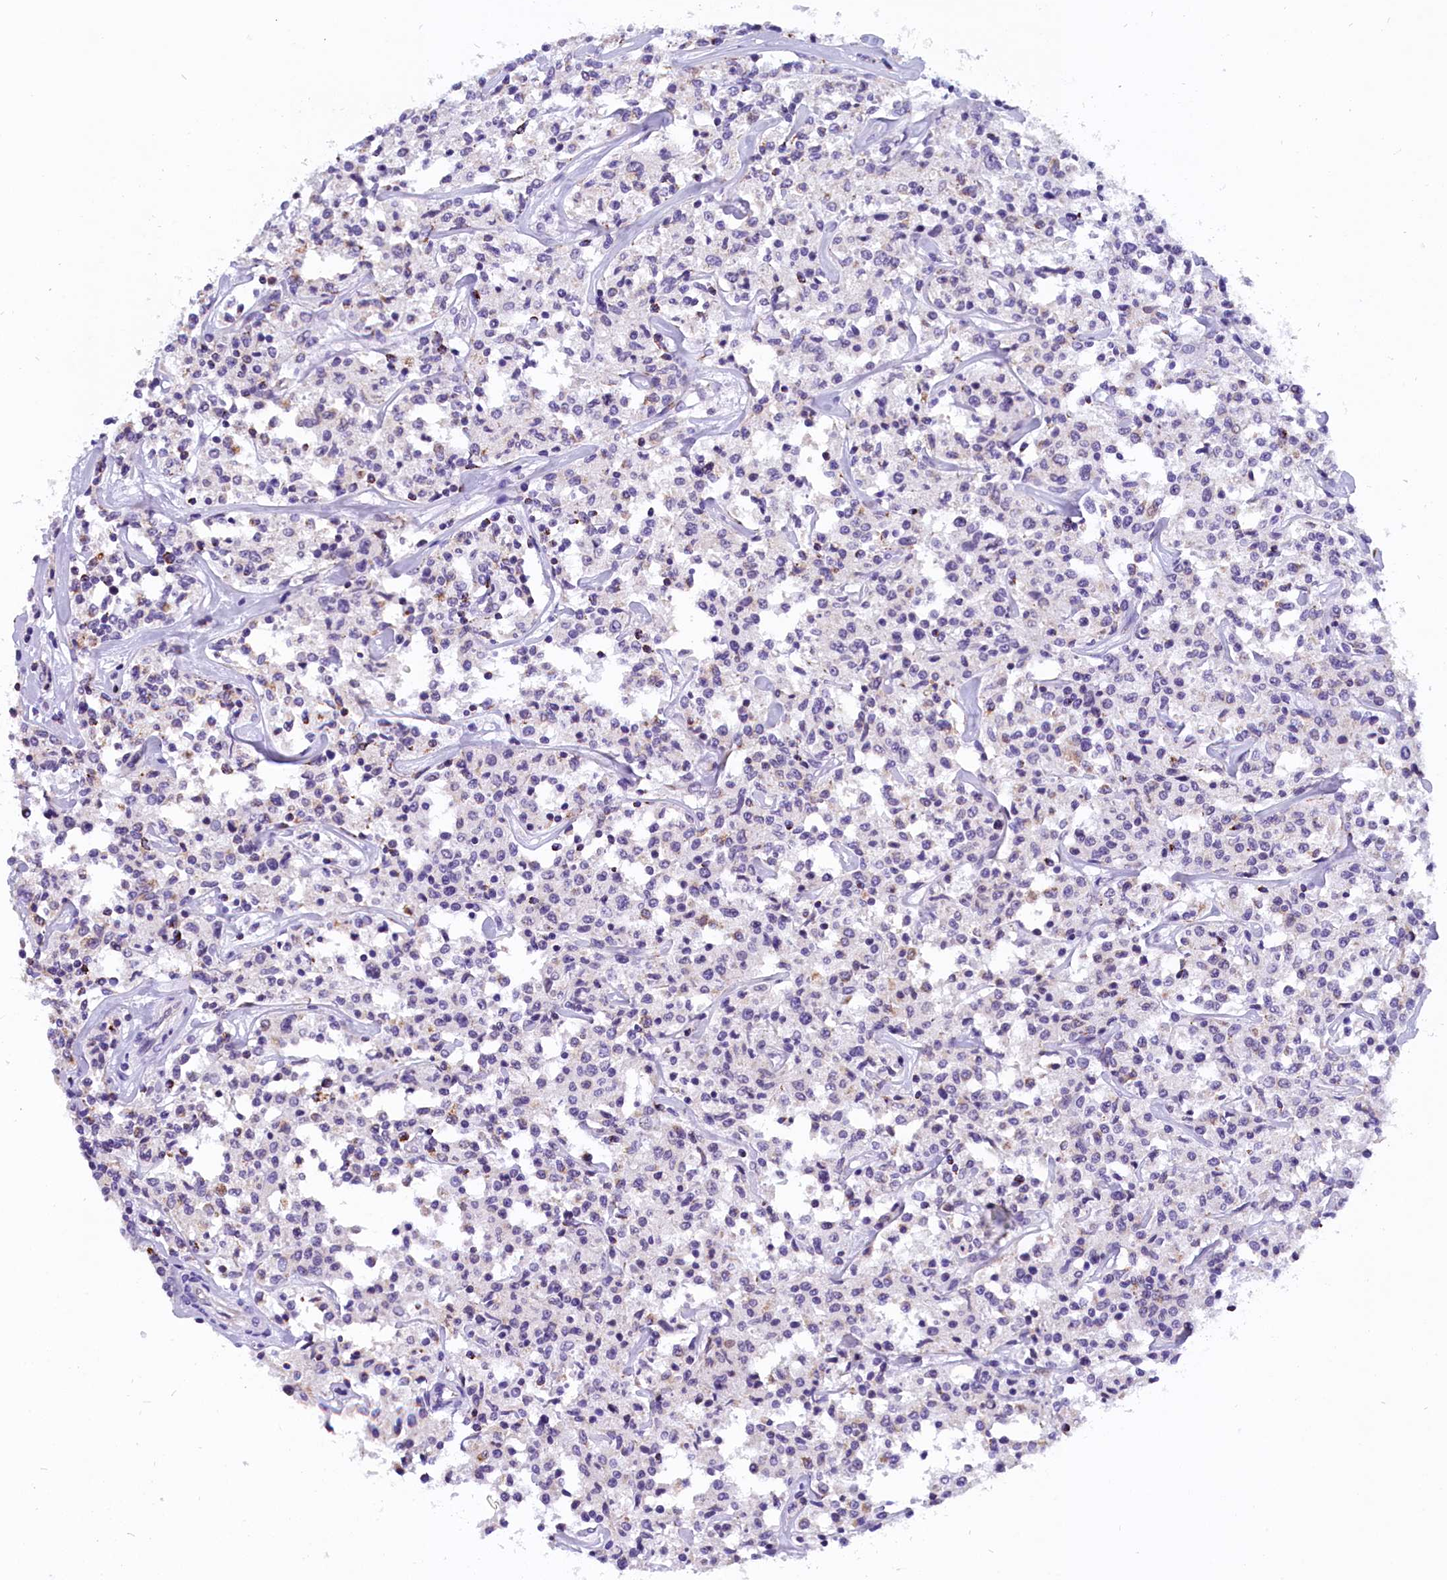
{"staining": {"intensity": "negative", "quantity": "none", "location": "none"}, "tissue": "lymphoma", "cell_type": "Tumor cells", "image_type": "cancer", "snomed": [{"axis": "morphology", "description": "Malignant lymphoma, non-Hodgkin's type, Low grade"}, {"axis": "topography", "description": "Small intestine"}], "caption": "A photomicrograph of lymphoma stained for a protein shows no brown staining in tumor cells.", "gene": "ABAT", "patient": {"sex": "female", "age": 59}}